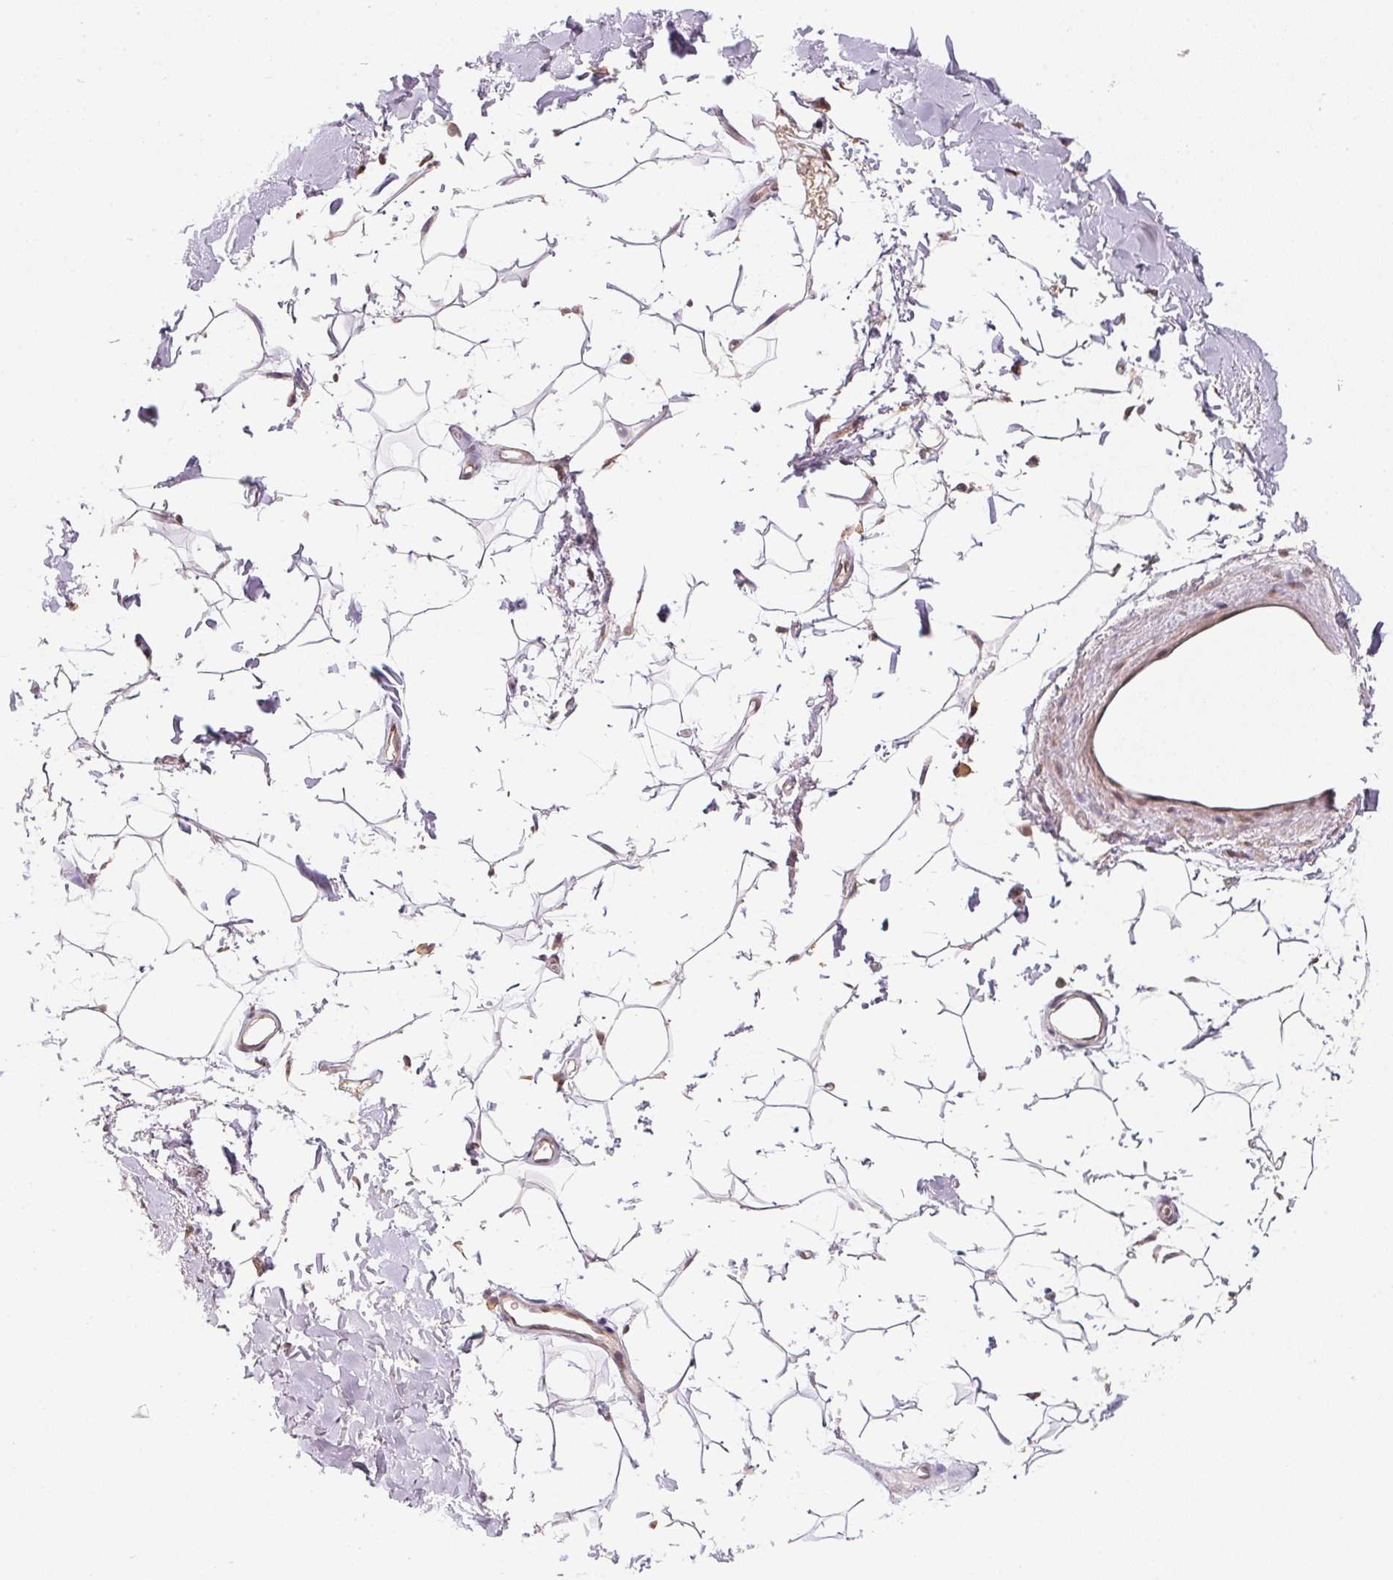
{"staining": {"intensity": "moderate", "quantity": "25%-75%", "location": "cytoplasmic/membranous"}, "tissue": "adipose tissue", "cell_type": "Adipocytes", "image_type": "normal", "snomed": [{"axis": "morphology", "description": "Normal tissue, NOS"}, {"axis": "topography", "description": "Cartilage tissue"}, {"axis": "topography", "description": "Bronchus"}], "caption": "Adipose tissue stained with DAB immunohistochemistry demonstrates medium levels of moderate cytoplasmic/membranous staining in about 25%-75% of adipocytes. (brown staining indicates protein expression, while blue staining denotes nuclei).", "gene": "EI24", "patient": {"sex": "female", "age": 79}}